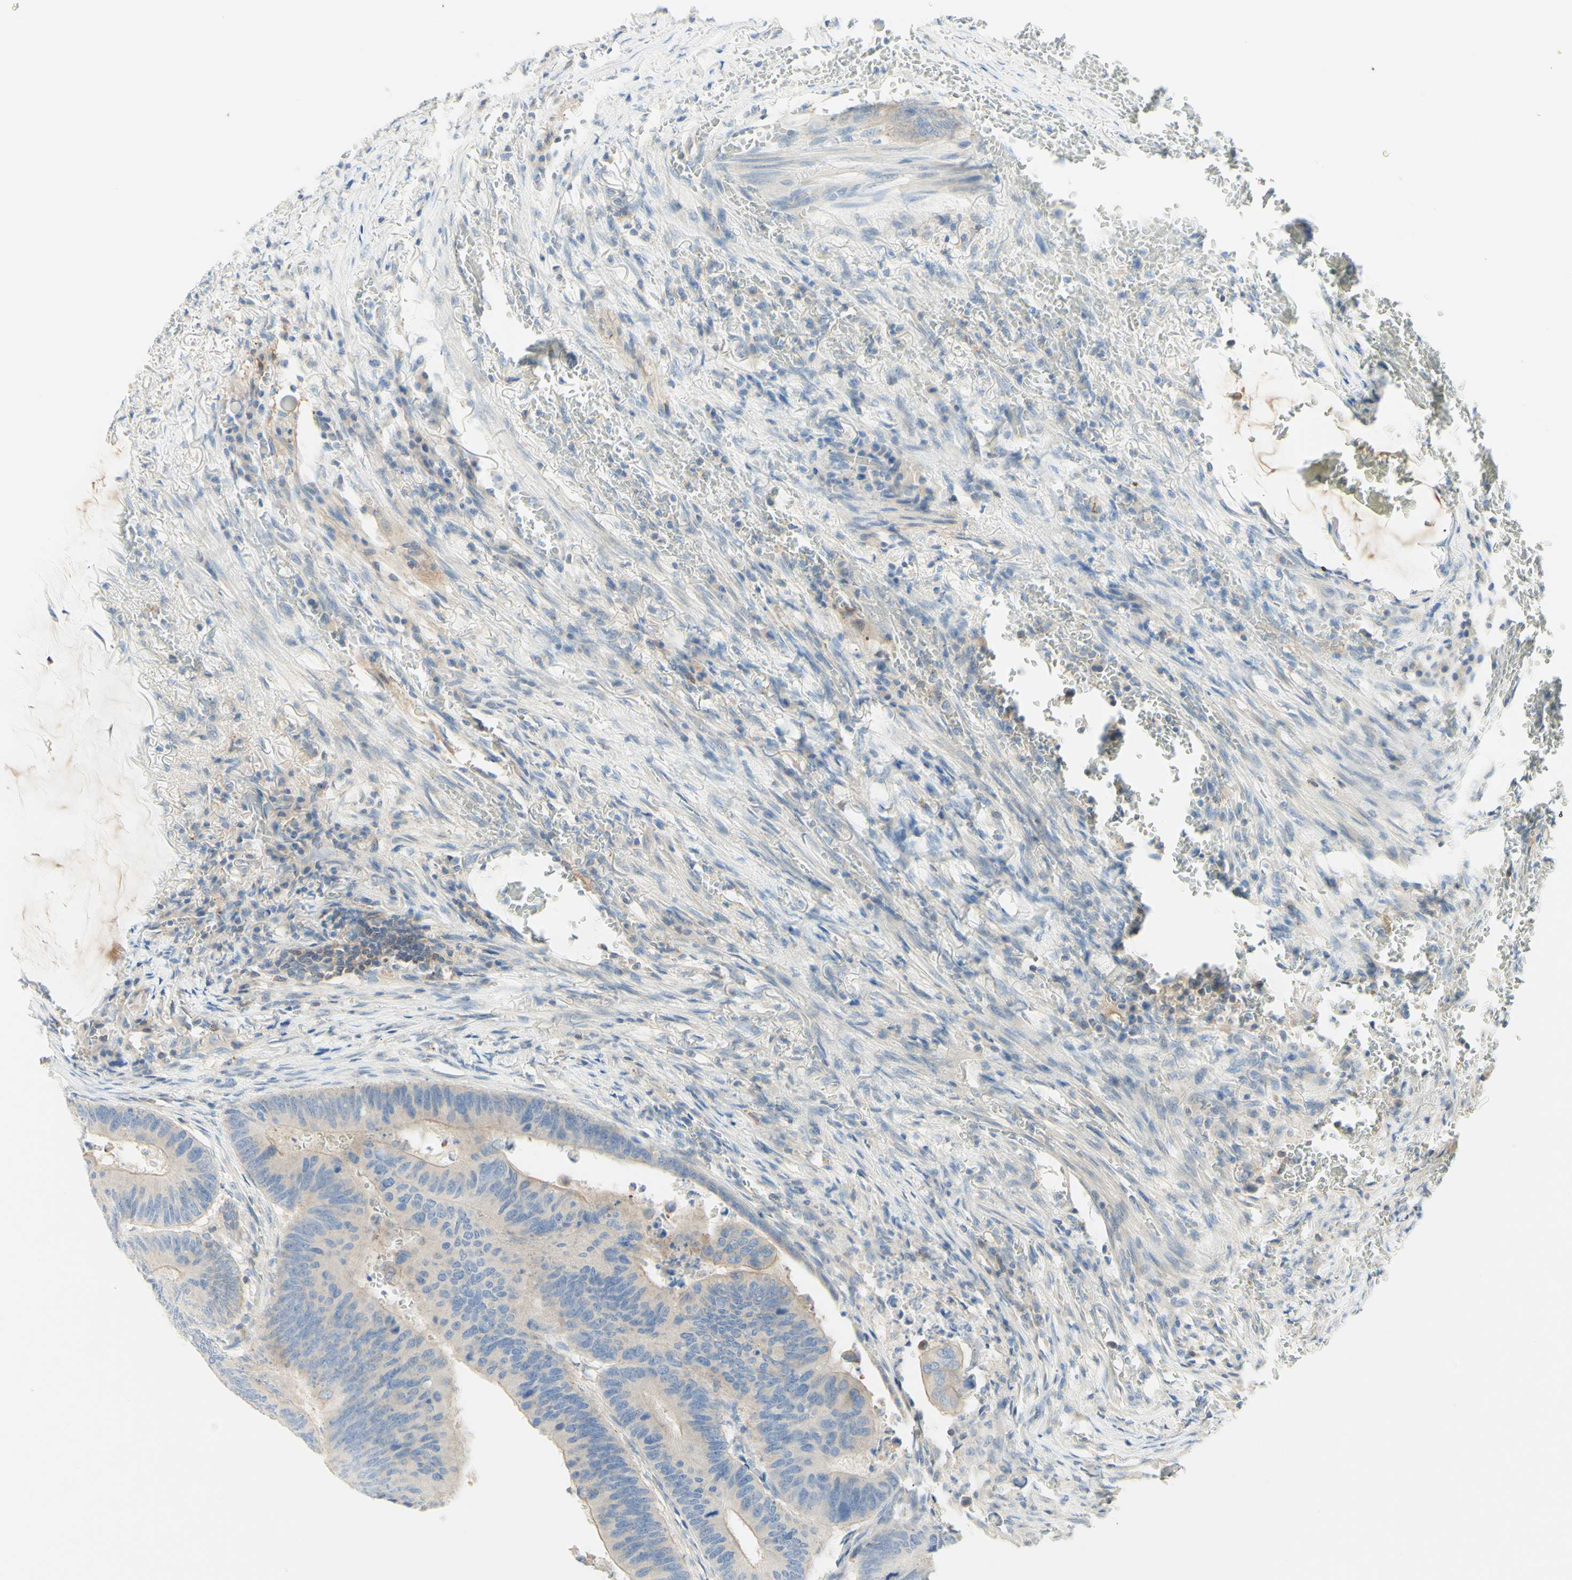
{"staining": {"intensity": "moderate", "quantity": "<25%", "location": "cytoplasmic/membranous"}, "tissue": "colorectal cancer", "cell_type": "Tumor cells", "image_type": "cancer", "snomed": [{"axis": "morphology", "description": "Normal tissue, NOS"}, {"axis": "morphology", "description": "Adenocarcinoma, NOS"}, {"axis": "topography", "description": "Rectum"}, {"axis": "topography", "description": "Peripheral nerve tissue"}], "caption": "Protein staining displays moderate cytoplasmic/membranous expression in approximately <25% of tumor cells in colorectal adenocarcinoma. (Stains: DAB (3,3'-diaminobenzidine) in brown, nuclei in blue, Microscopy: brightfield microscopy at high magnification).", "gene": "MTM1", "patient": {"sex": "male", "age": 92}}